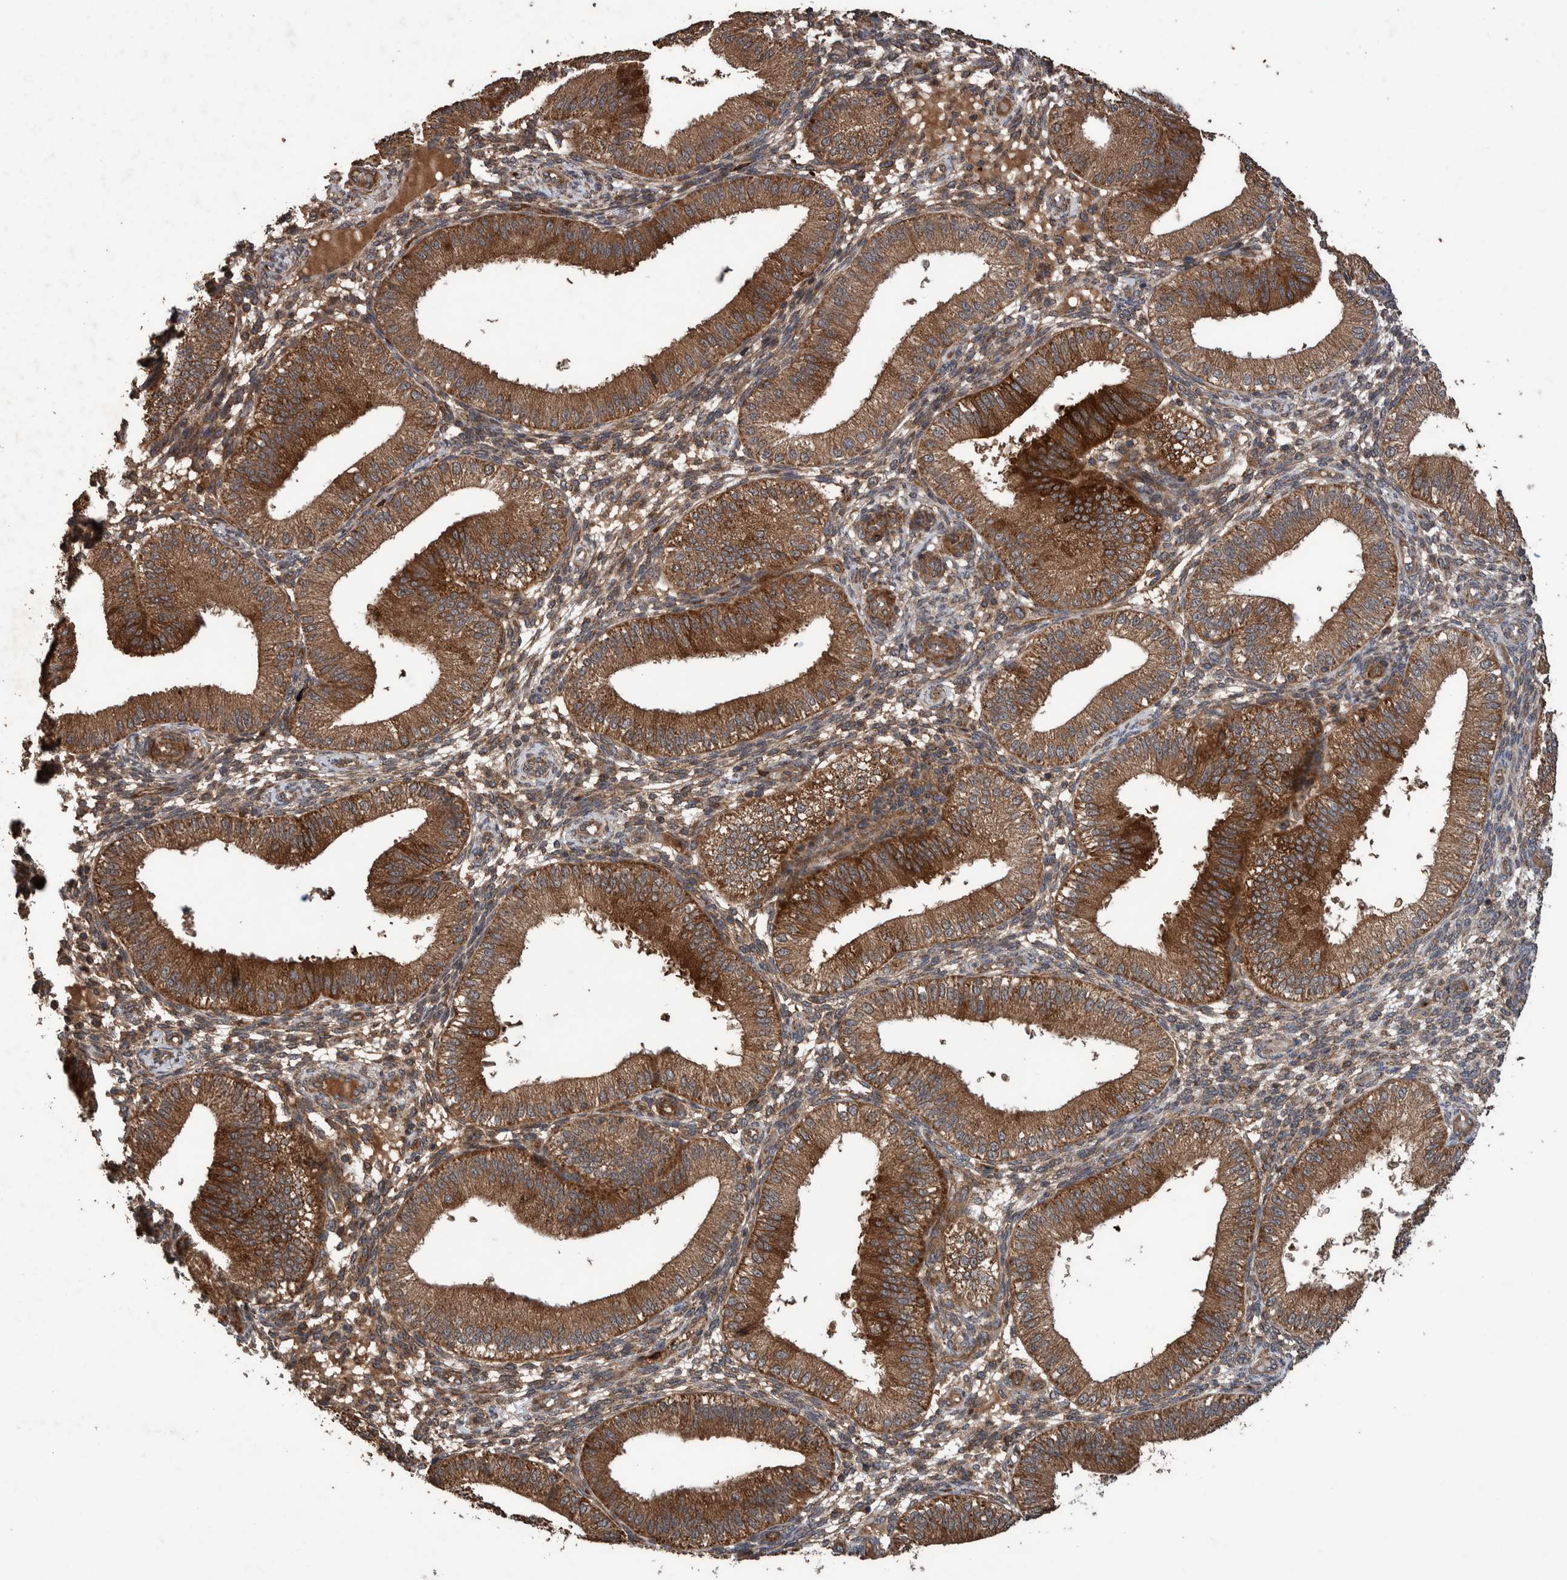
{"staining": {"intensity": "moderate", "quantity": ">75%", "location": "cytoplasmic/membranous"}, "tissue": "endometrium", "cell_type": "Cells in endometrial stroma", "image_type": "normal", "snomed": [{"axis": "morphology", "description": "Normal tissue, NOS"}, {"axis": "topography", "description": "Endometrium"}], "caption": "Immunohistochemistry of benign endometrium reveals medium levels of moderate cytoplasmic/membranous staining in approximately >75% of cells in endometrial stroma. Nuclei are stained in blue.", "gene": "ENSG00000251537", "patient": {"sex": "female", "age": 39}}